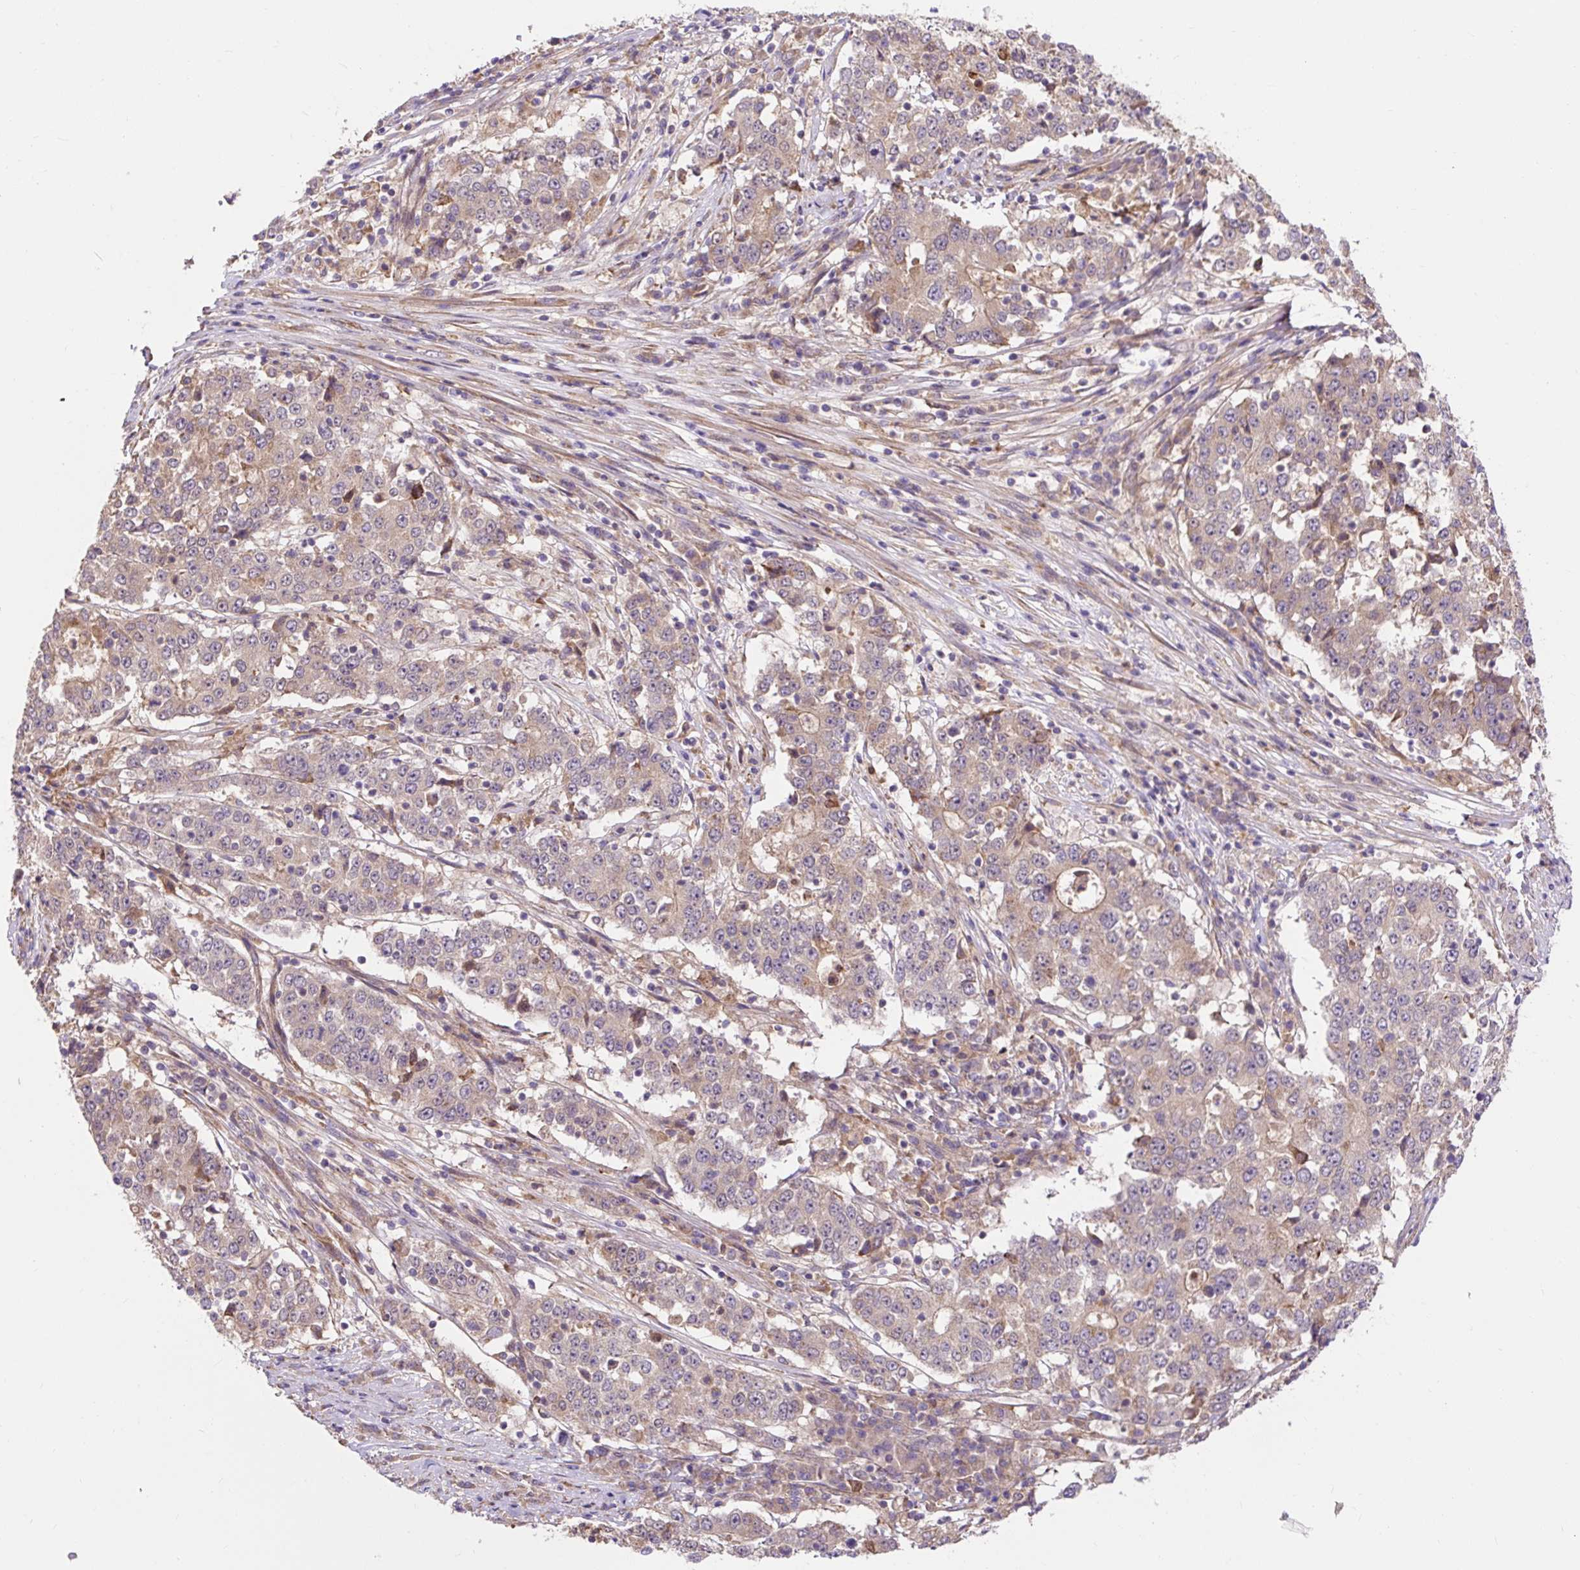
{"staining": {"intensity": "weak", "quantity": "25%-75%", "location": "cytoplasmic/membranous"}, "tissue": "stomach cancer", "cell_type": "Tumor cells", "image_type": "cancer", "snomed": [{"axis": "morphology", "description": "Adenocarcinoma, NOS"}, {"axis": "topography", "description": "Stomach"}], "caption": "DAB (3,3'-diaminobenzidine) immunohistochemical staining of stomach adenocarcinoma reveals weak cytoplasmic/membranous protein positivity in approximately 25%-75% of tumor cells. The staining was performed using DAB to visualize the protein expression in brown, while the nuclei were stained in blue with hematoxylin (Magnification: 20x).", "gene": "TRIAP1", "patient": {"sex": "male", "age": 59}}